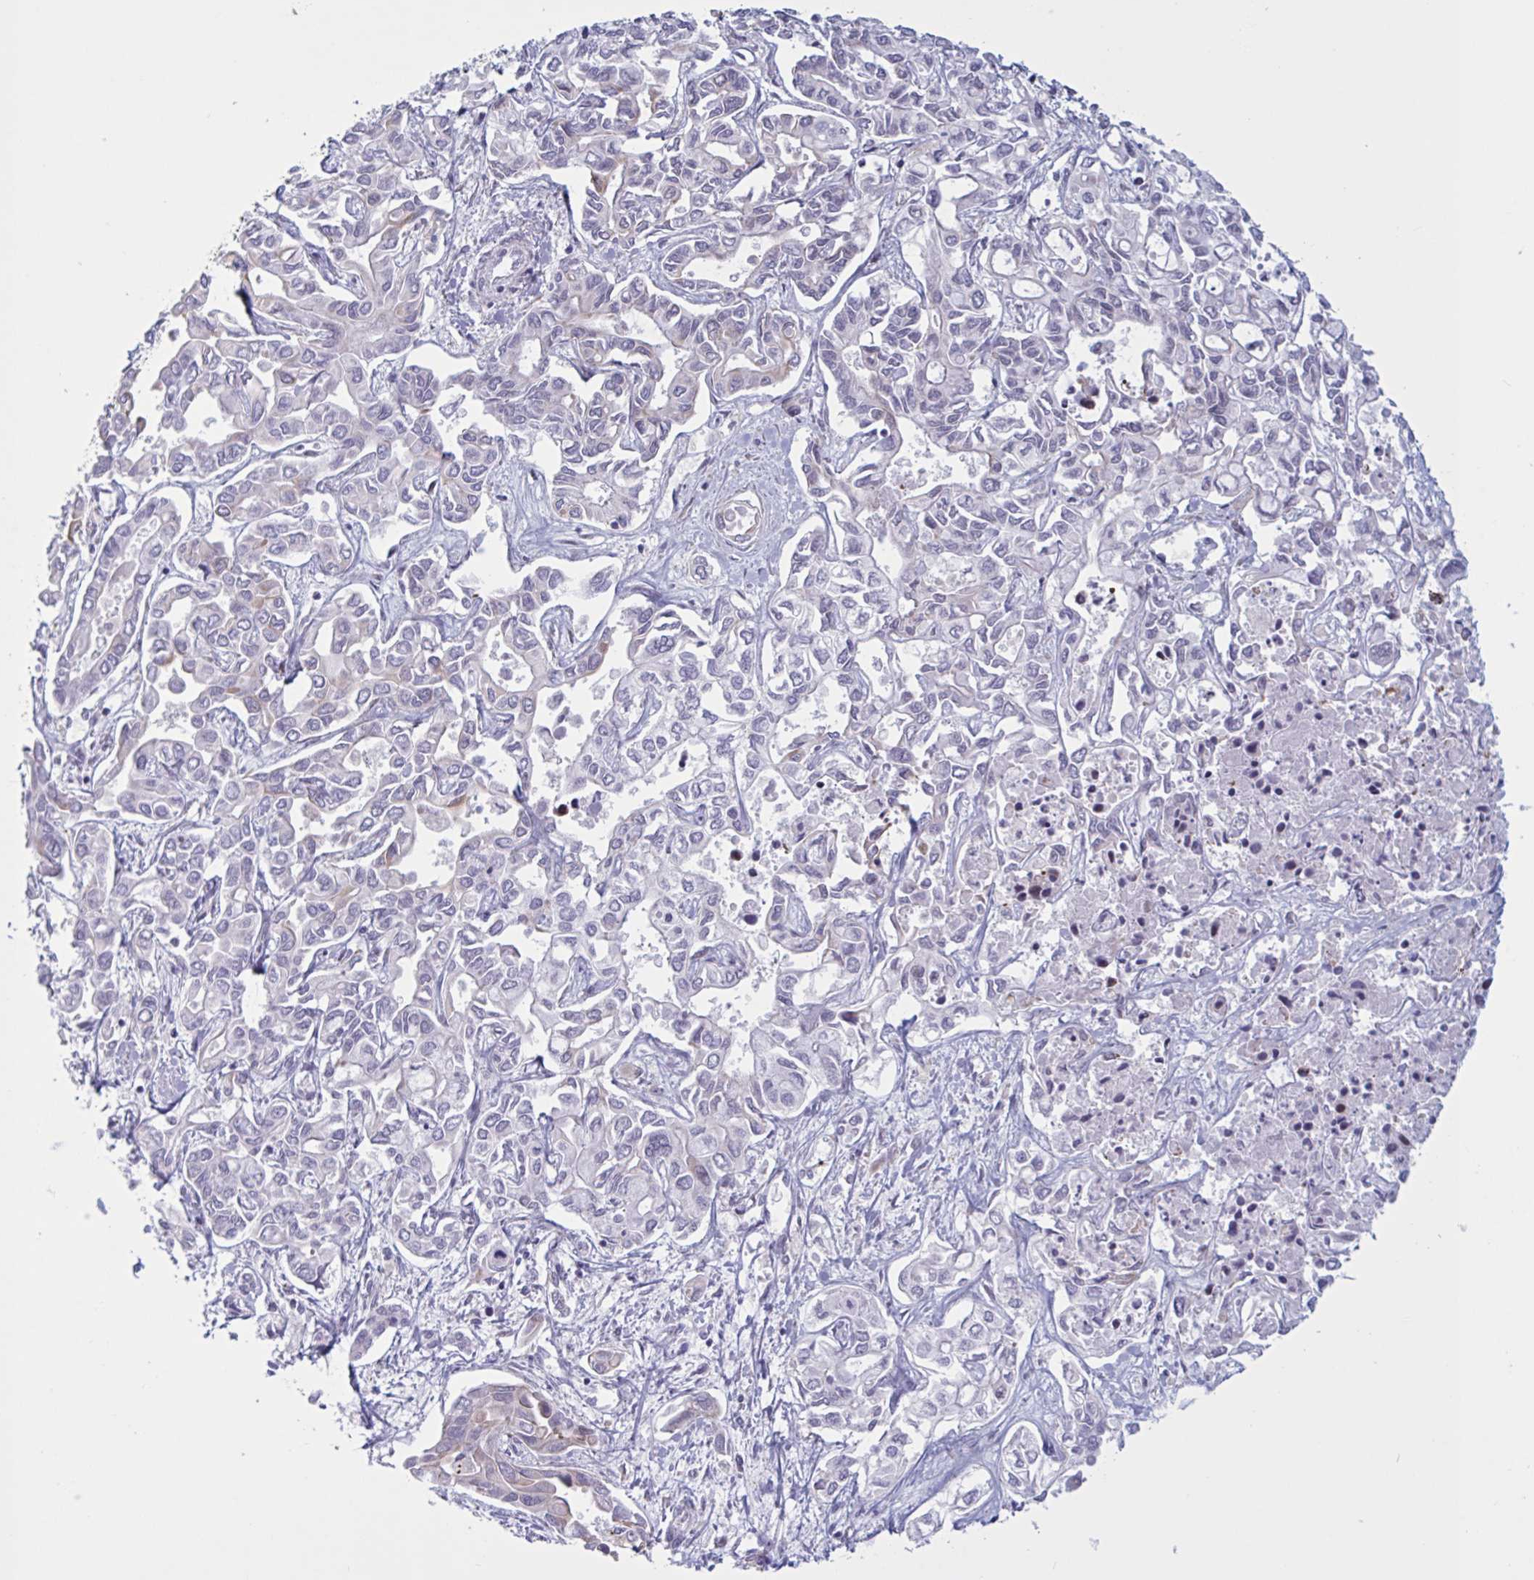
{"staining": {"intensity": "moderate", "quantity": "<25%", "location": "cytoplasmic/membranous"}, "tissue": "liver cancer", "cell_type": "Tumor cells", "image_type": "cancer", "snomed": [{"axis": "morphology", "description": "Cholangiocarcinoma"}, {"axis": "topography", "description": "Liver"}], "caption": "A high-resolution image shows IHC staining of cholangiocarcinoma (liver), which demonstrates moderate cytoplasmic/membranous expression in about <25% of tumor cells.", "gene": "PRMT6", "patient": {"sex": "female", "age": 64}}